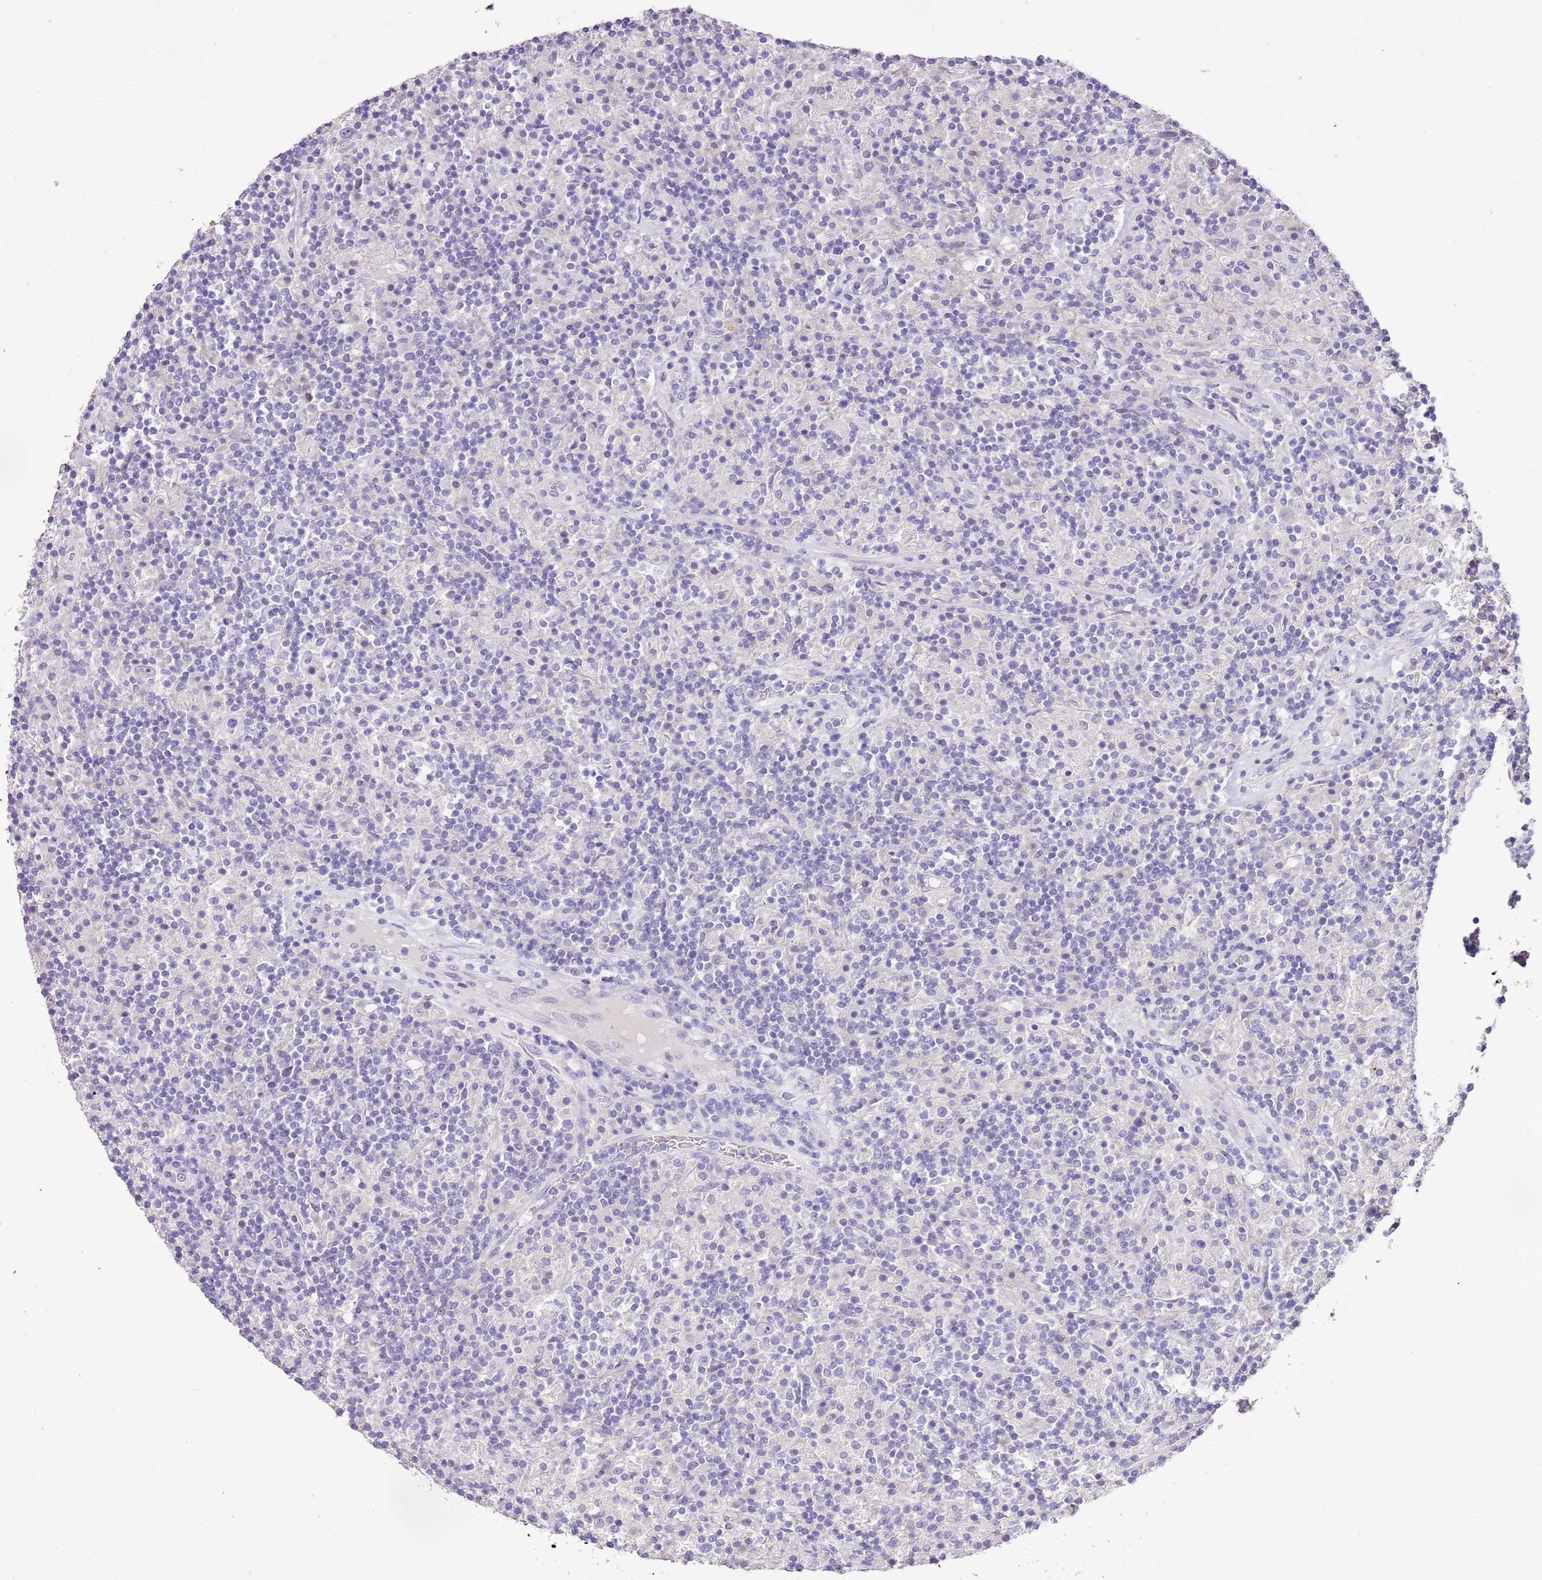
{"staining": {"intensity": "negative", "quantity": "none", "location": "none"}, "tissue": "lymphoma", "cell_type": "Tumor cells", "image_type": "cancer", "snomed": [{"axis": "morphology", "description": "Hodgkin's disease, NOS"}, {"axis": "topography", "description": "Lymph node"}], "caption": "Hodgkin's disease was stained to show a protein in brown. There is no significant staining in tumor cells.", "gene": "XPO7", "patient": {"sex": "male", "age": 70}}